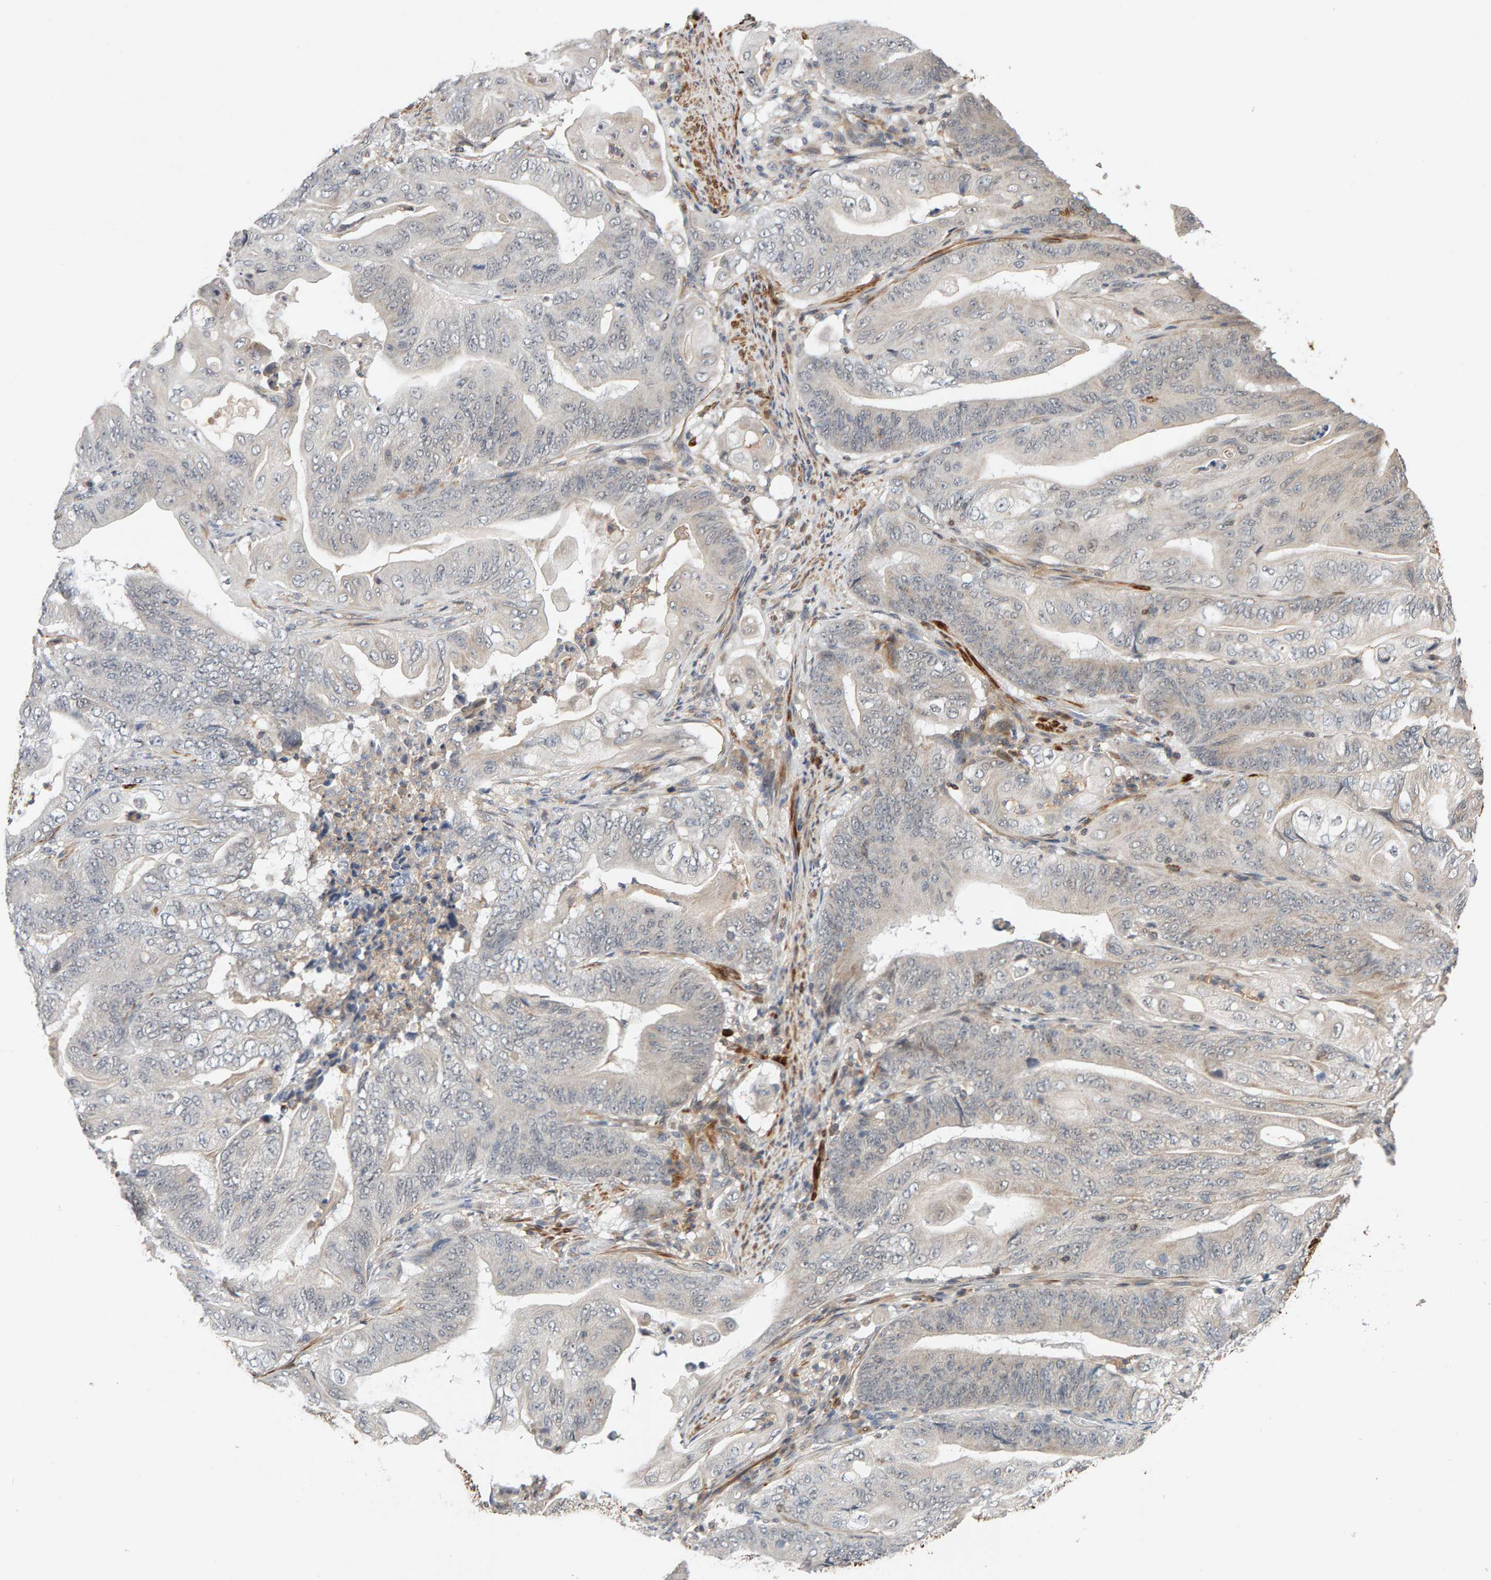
{"staining": {"intensity": "negative", "quantity": "none", "location": "none"}, "tissue": "stomach cancer", "cell_type": "Tumor cells", "image_type": "cancer", "snomed": [{"axis": "morphology", "description": "Adenocarcinoma, NOS"}, {"axis": "topography", "description": "Stomach"}], "caption": "Protein analysis of stomach adenocarcinoma reveals no significant expression in tumor cells. (DAB immunohistochemistry visualized using brightfield microscopy, high magnification).", "gene": "NUDCD1", "patient": {"sex": "female", "age": 73}}